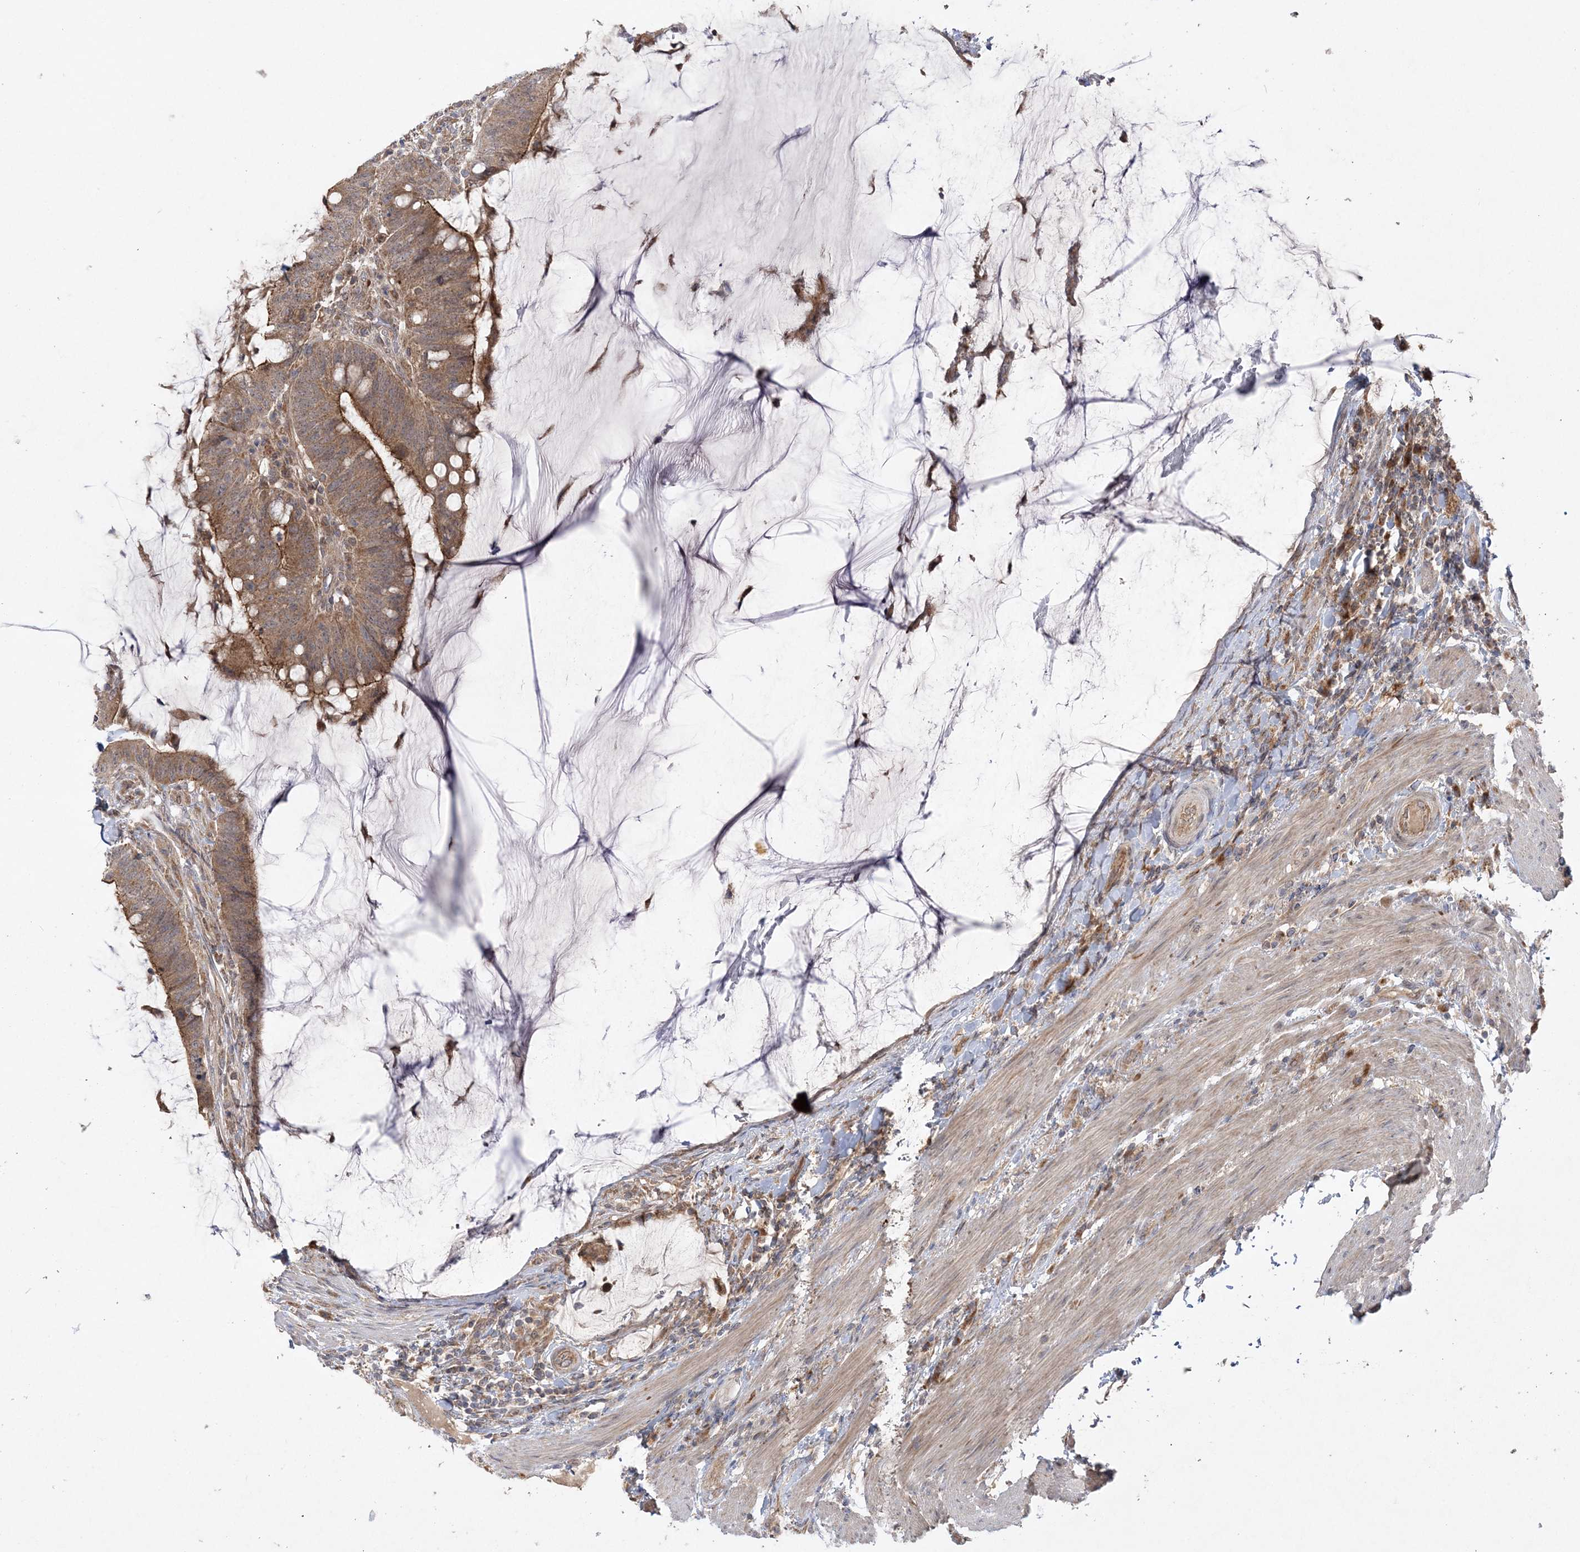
{"staining": {"intensity": "moderate", "quantity": ">75%", "location": "cytoplasmic/membranous"}, "tissue": "colorectal cancer", "cell_type": "Tumor cells", "image_type": "cancer", "snomed": [{"axis": "morphology", "description": "Adenocarcinoma, NOS"}, {"axis": "topography", "description": "Colon"}], "caption": "Approximately >75% of tumor cells in human colorectal cancer (adenocarcinoma) show moderate cytoplasmic/membranous protein positivity as visualized by brown immunohistochemical staining.", "gene": "MMADHC", "patient": {"sex": "female", "age": 66}}